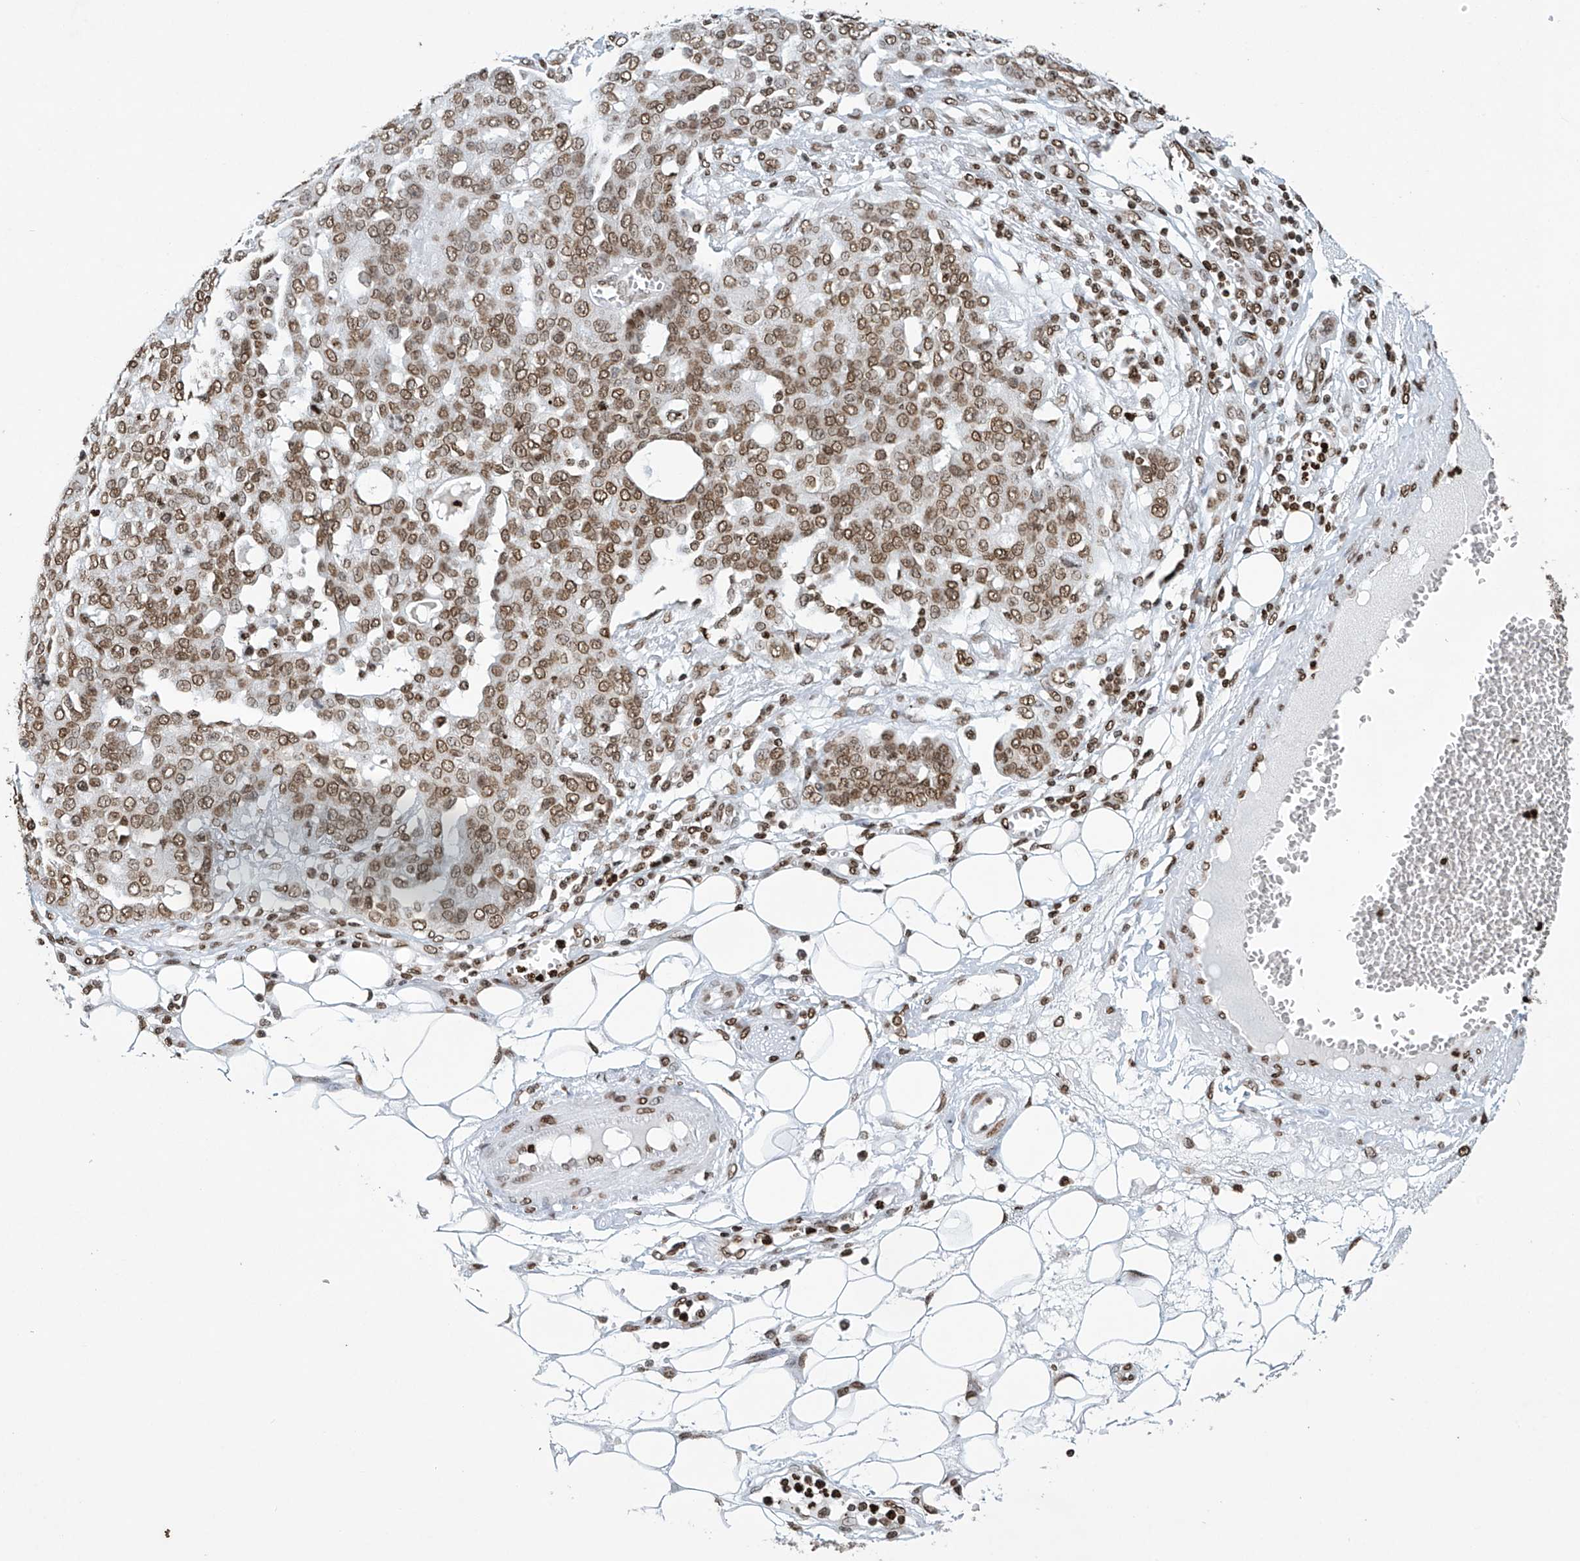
{"staining": {"intensity": "moderate", "quantity": ">75%", "location": "nuclear"}, "tissue": "ovarian cancer", "cell_type": "Tumor cells", "image_type": "cancer", "snomed": [{"axis": "morphology", "description": "Cystadenocarcinoma, serous, NOS"}, {"axis": "topography", "description": "Soft tissue"}, {"axis": "topography", "description": "Ovary"}], "caption": "Protein analysis of ovarian cancer (serous cystadenocarcinoma) tissue displays moderate nuclear expression in about >75% of tumor cells. (DAB (3,3'-diaminobenzidine) = brown stain, brightfield microscopy at high magnification).", "gene": "H4C16", "patient": {"sex": "female", "age": 57}}